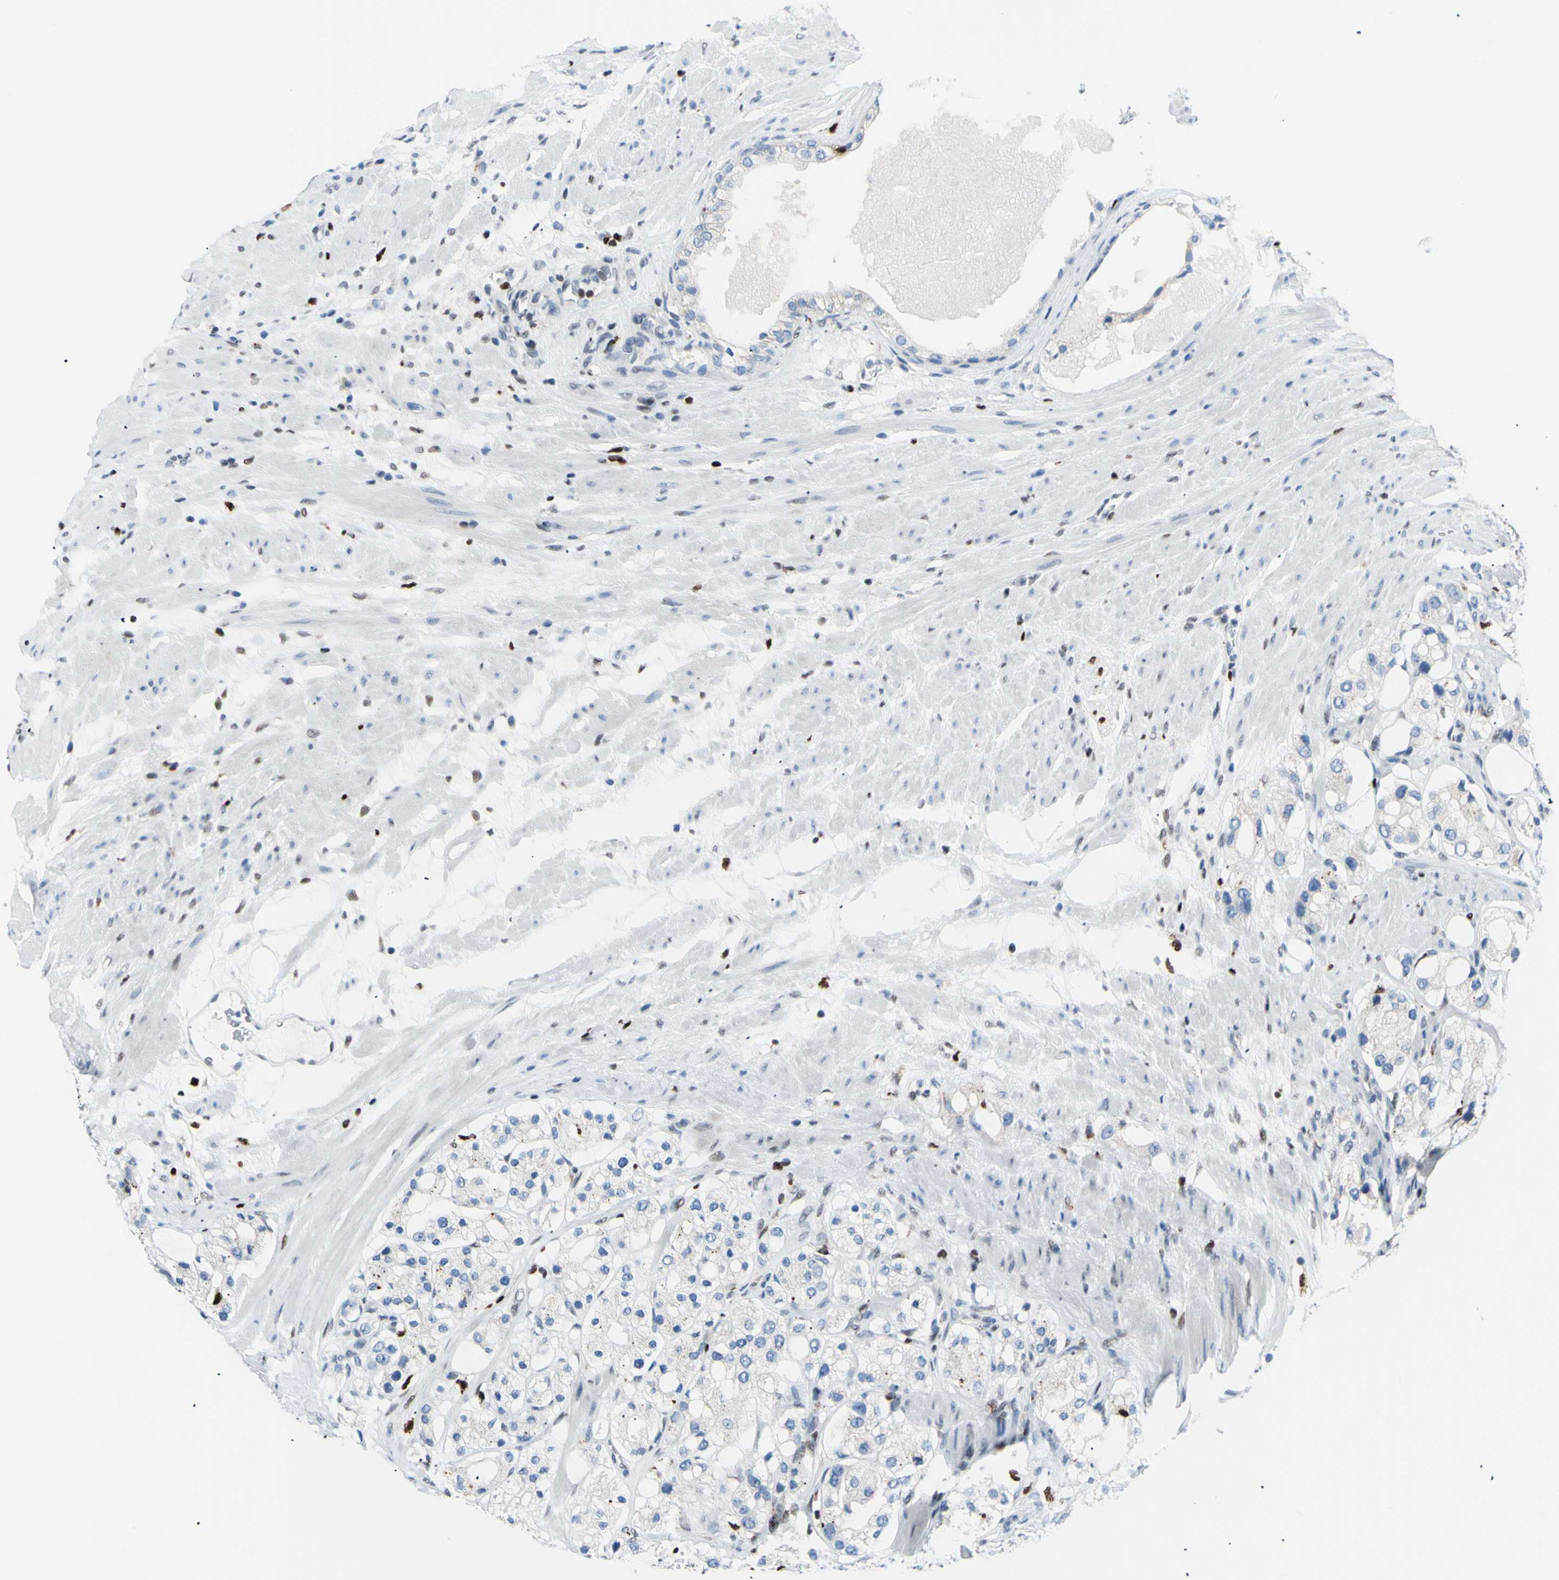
{"staining": {"intensity": "negative", "quantity": "none", "location": "none"}, "tissue": "prostate cancer", "cell_type": "Tumor cells", "image_type": "cancer", "snomed": [{"axis": "morphology", "description": "Adenocarcinoma, High grade"}, {"axis": "topography", "description": "Prostate"}], "caption": "This is an IHC photomicrograph of prostate cancer. There is no expression in tumor cells.", "gene": "EED", "patient": {"sex": "male", "age": 65}}